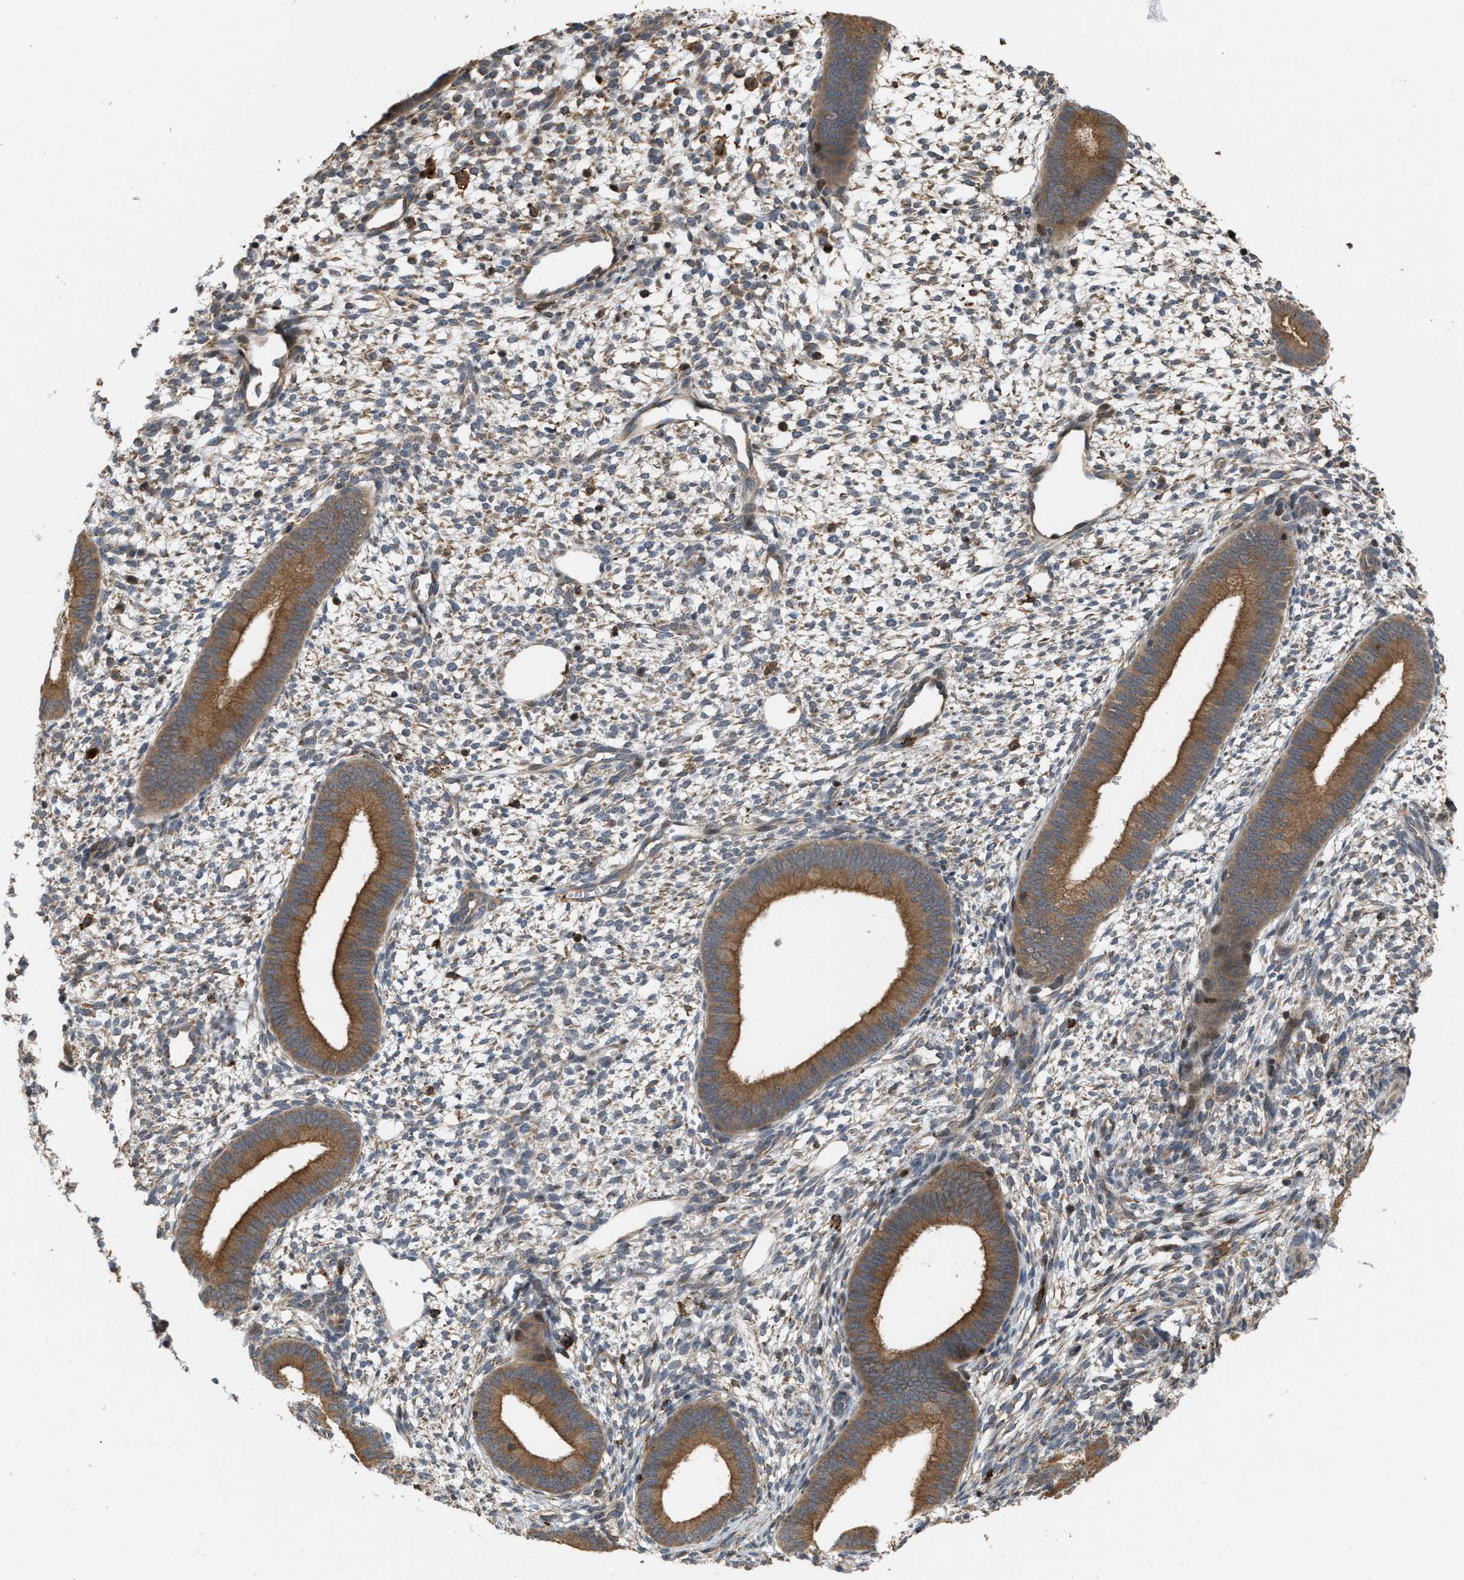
{"staining": {"intensity": "weak", "quantity": ">75%", "location": "cytoplasmic/membranous"}, "tissue": "endometrium", "cell_type": "Cells in endometrial stroma", "image_type": "normal", "snomed": [{"axis": "morphology", "description": "Normal tissue, NOS"}, {"axis": "topography", "description": "Endometrium"}], "caption": "Immunohistochemical staining of unremarkable human endometrium exhibits low levels of weak cytoplasmic/membranous staining in about >75% of cells in endometrial stroma.", "gene": "IQCE", "patient": {"sex": "female", "age": 46}}